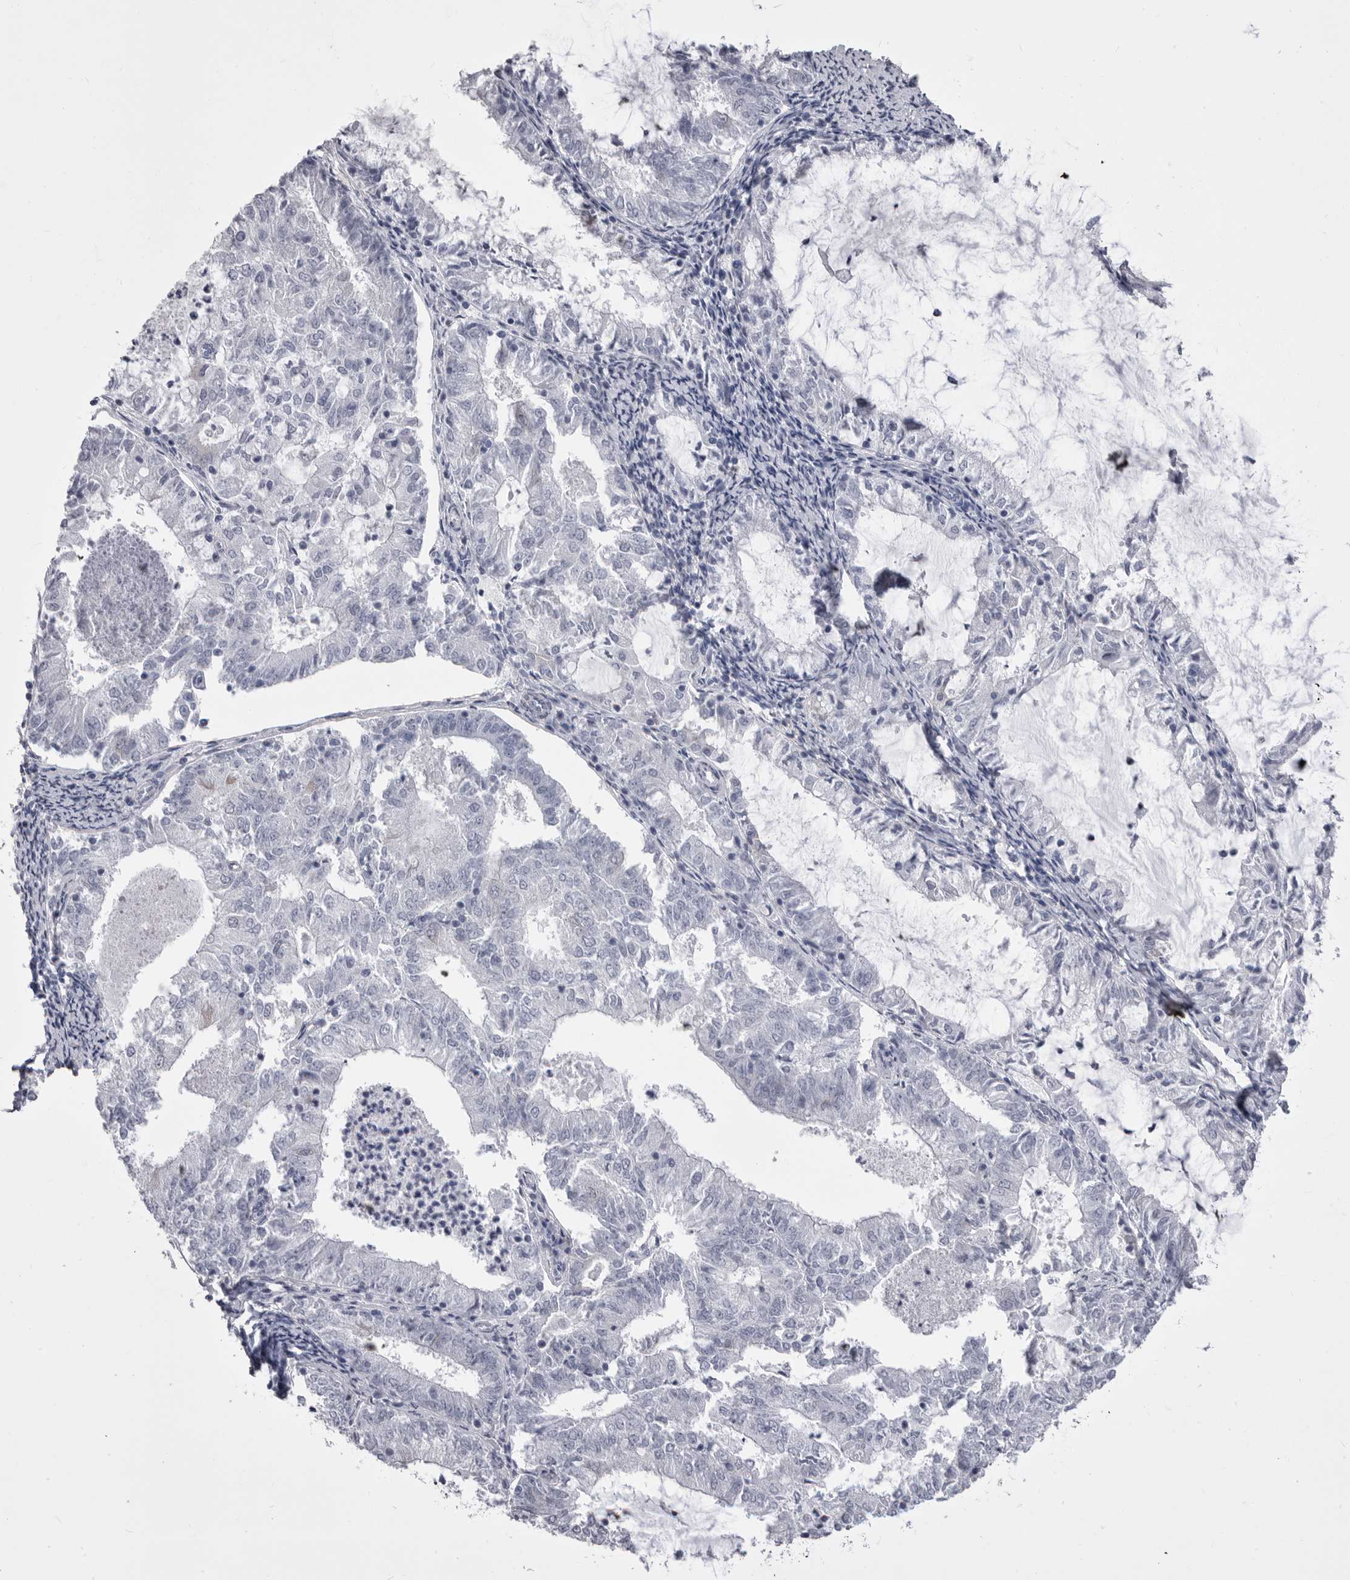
{"staining": {"intensity": "negative", "quantity": "none", "location": "none"}, "tissue": "endometrial cancer", "cell_type": "Tumor cells", "image_type": "cancer", "snomed": [{"axis": "morphology", "description": "Adenocarcinoma, NOS"}, {"axis": "topography", "description": "Endometrium"}], "caption": "Image shows no protein staining in tumor cells of adenocarcinoma (endometrial) tissue. Brightfield microscopy of immunohistochemistry stained with DAB (brown) and hematoxylin (blue), captured at high magnification.", "gene": "ANK2", "patient": {"sex": "female", "age": 57}}